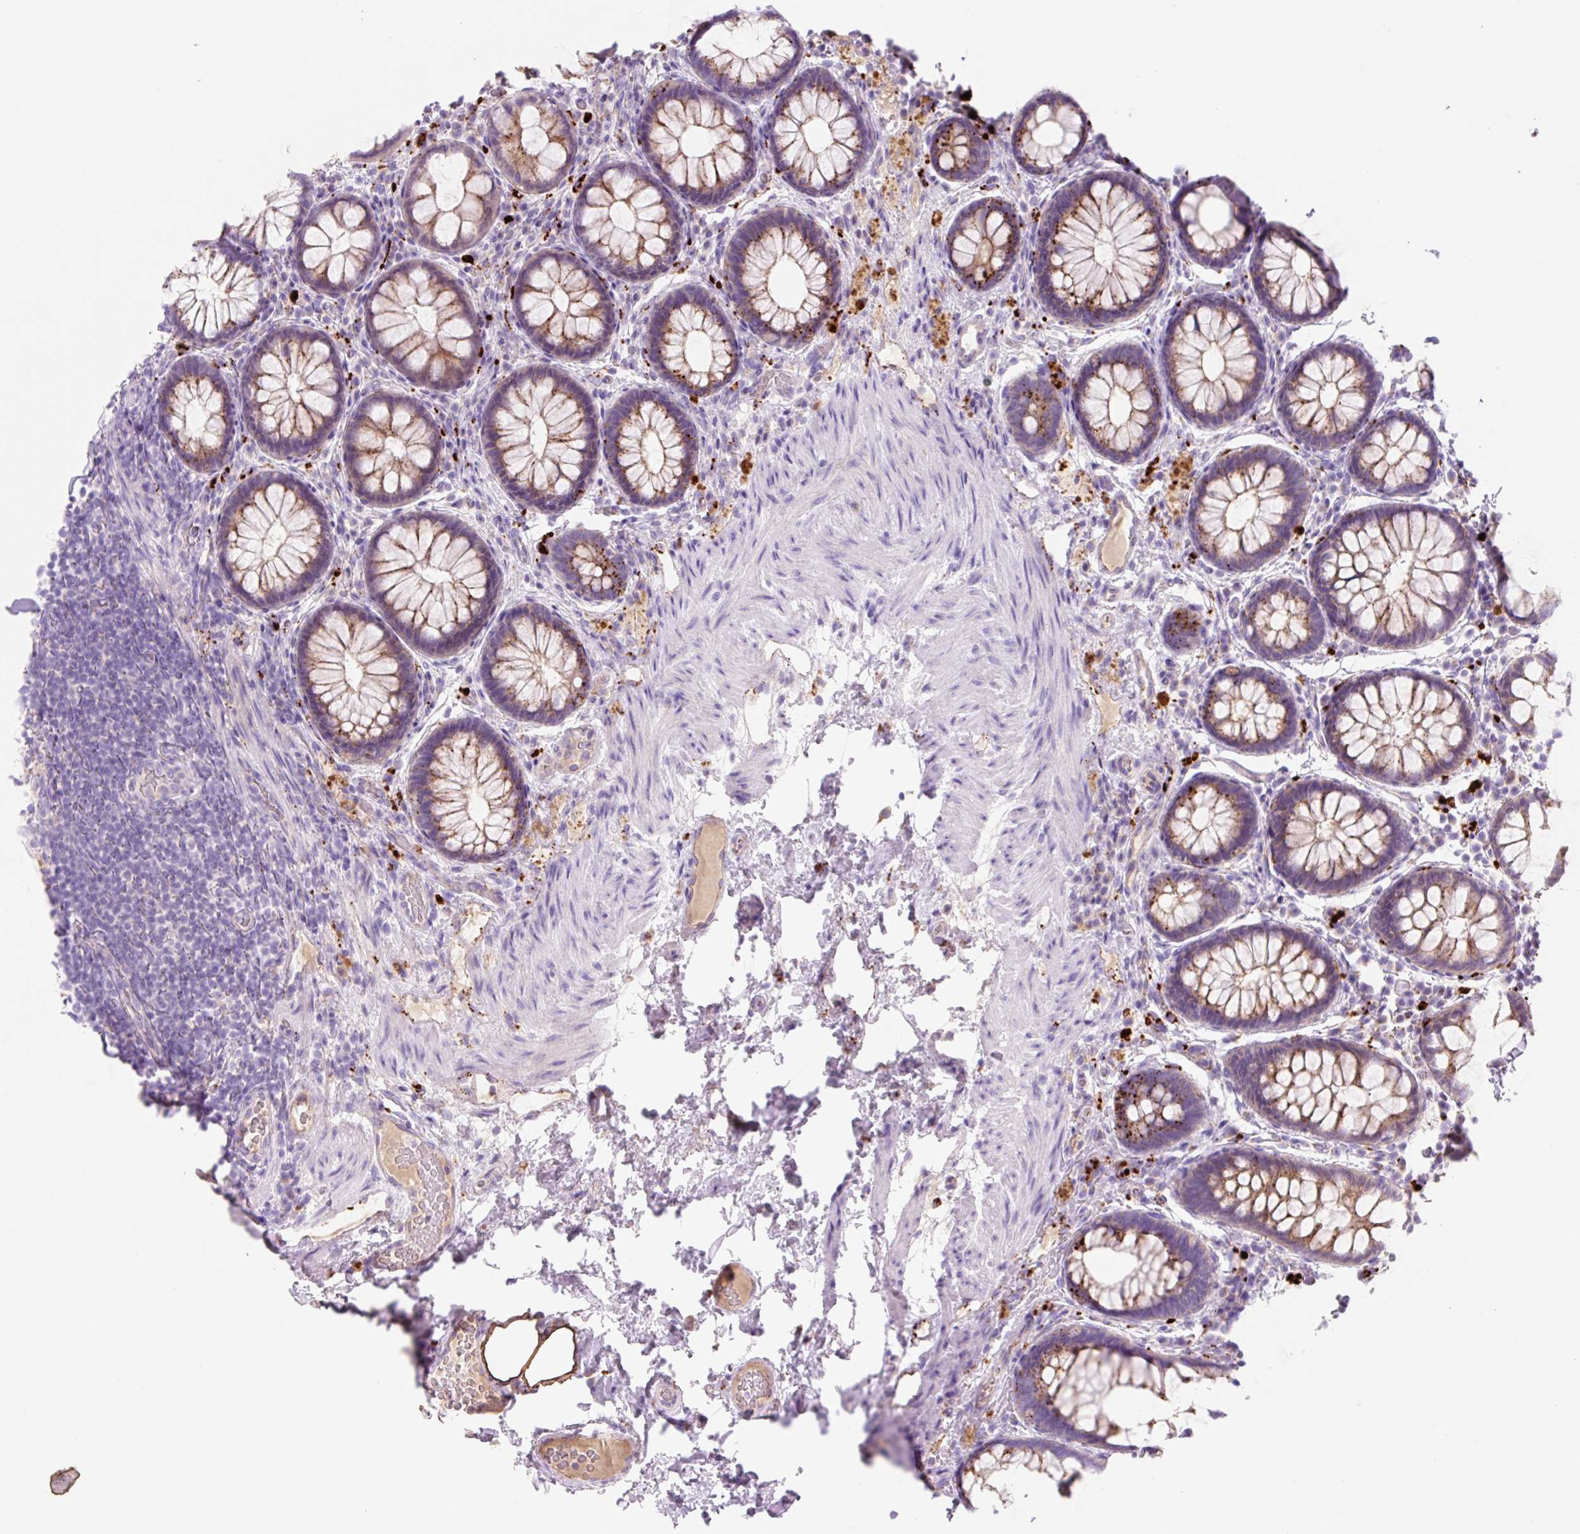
{"staining": {"intensity": "moderate", "quantity": "25%-75%", "location": "cytoplasmic/membranous"}, "tissue": "rectum", "cell_type": "Glandular cells", "image_type": "normal", "snomed": [{"axis": "morphology", "description": "Normal tissue, NOS"}, {"axis": "topography", "description": "Rectum"}], "caption": "IHC (DAB (3,3'-diaminobenzidine)) staining of unremarkable rectum demonstrates moderate cytoplasmic/membranous protein staining in about 25%-75% of glandular cells.", "gene": "HEXA", "patient": {"sex": "female", "age": 69}}